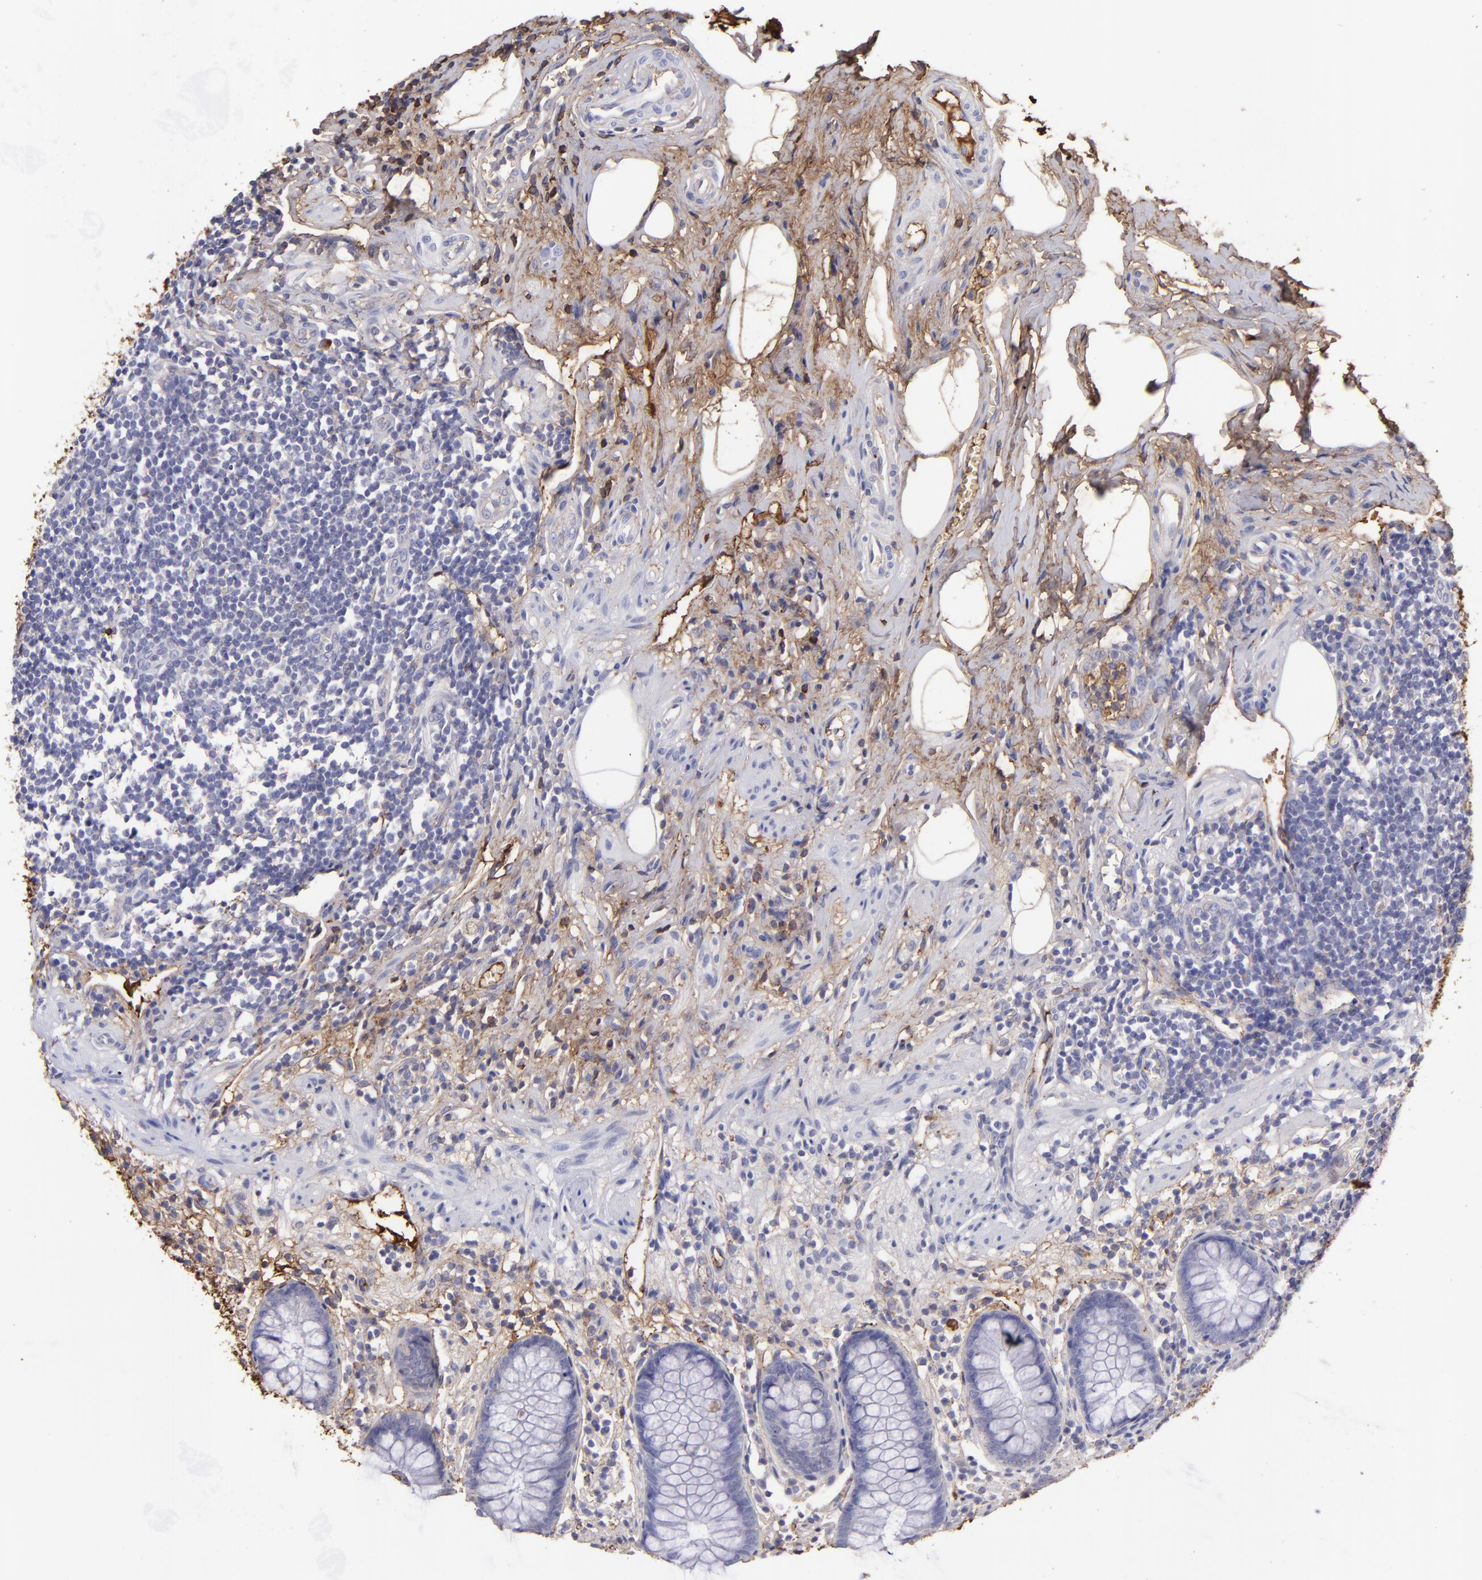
{"staining": {"intensity": "negative", "quantity": "none", "location": "none"}, "tissue": "appendix", "cell_type": "Glandular cells", "image_type": "normal", "snomed": [{"axis": "morphology", "description": "Normal tissue, NOS"}, {"axis": "topography", "description": "Appendix"}], "caption": "Glandular cells are negative for protein expression in unremarkable human appendix.", "gene": "FGB", "patient": {"sex": "male", "age": 38}}